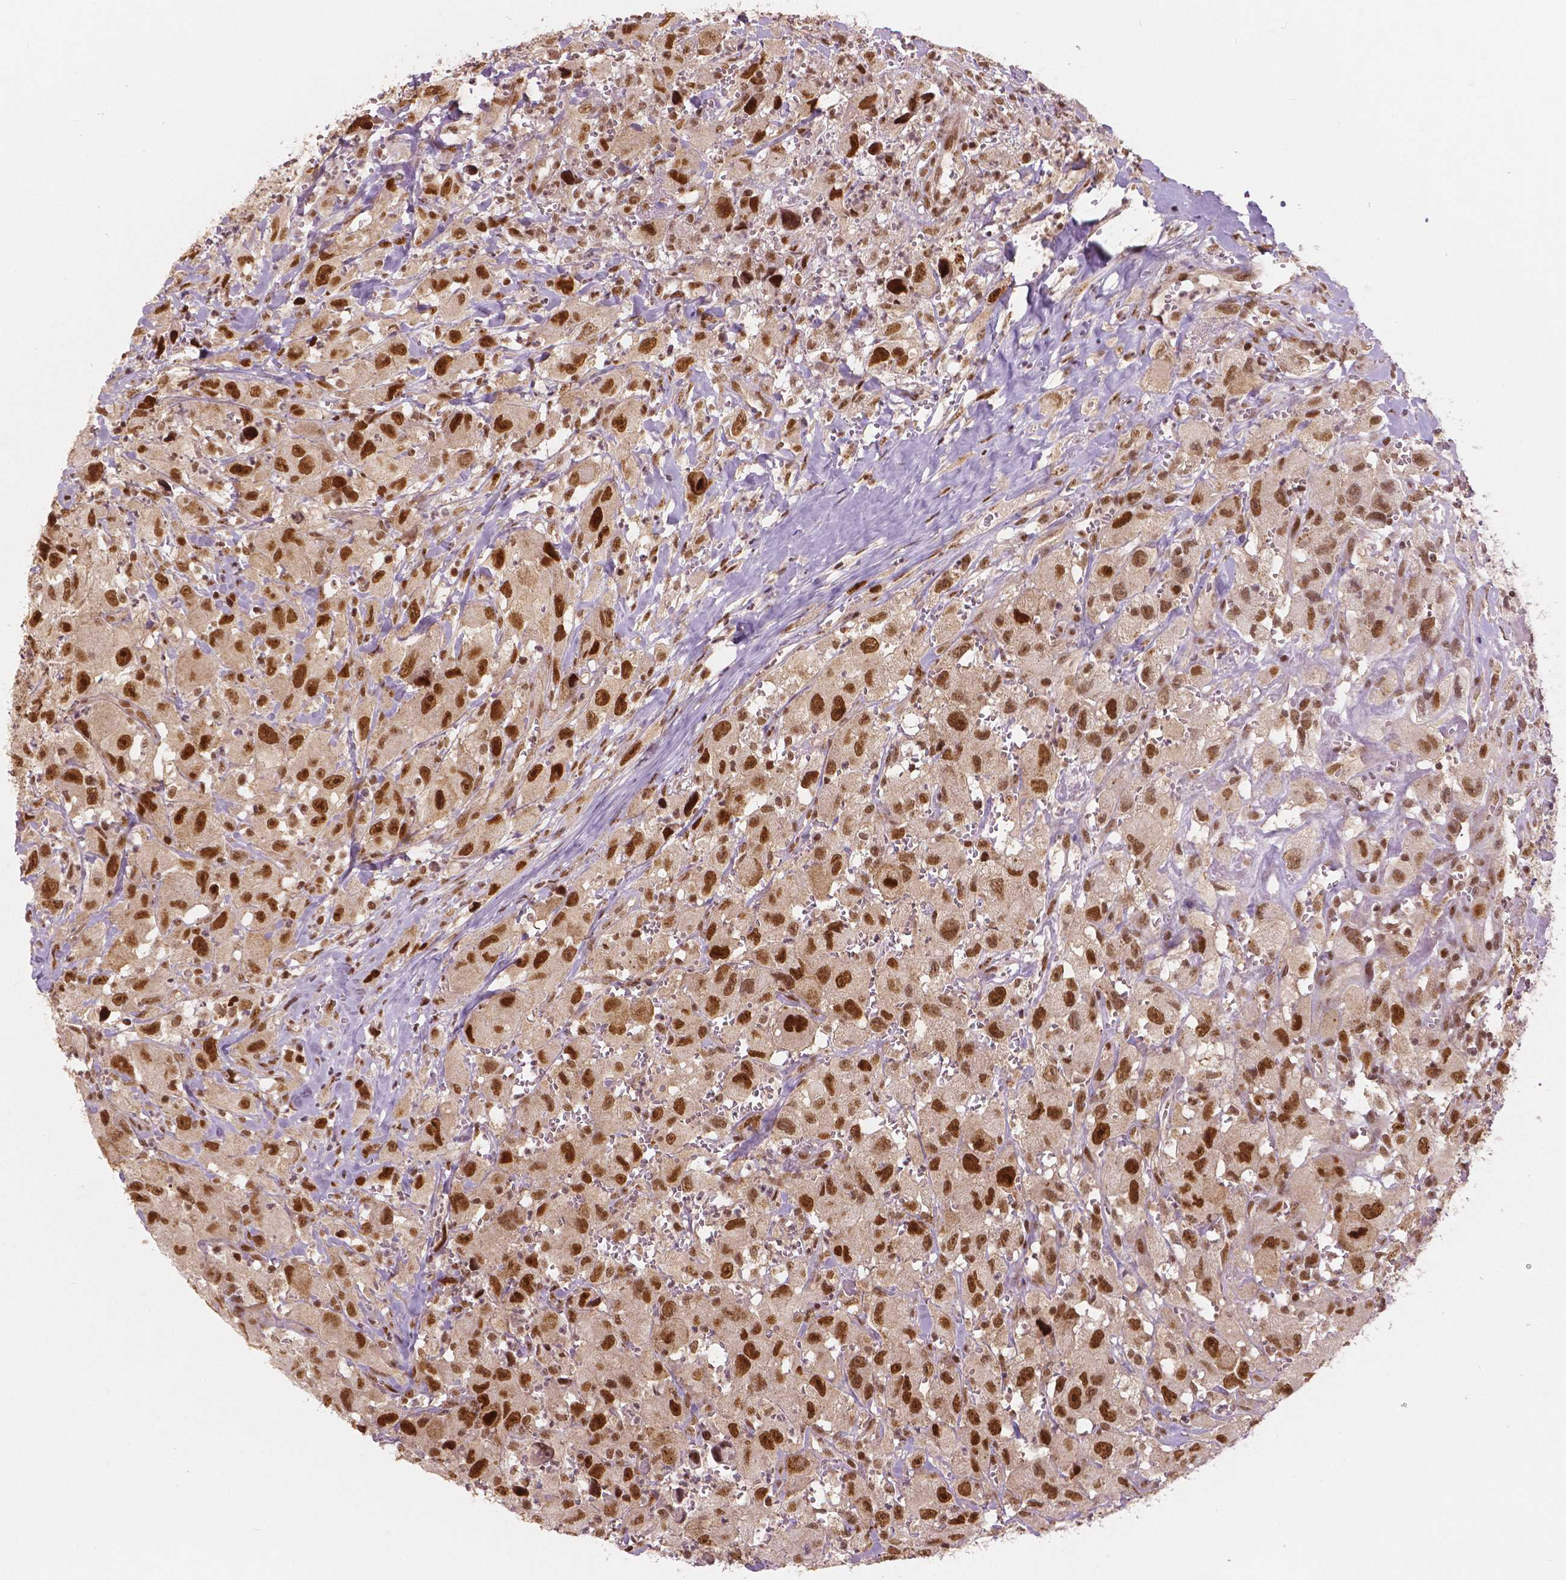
{"staining": {"intensity": "strong", "quantity": ">75%", "location": "nuclear"}, "tissue": "head and neck cancer", "cell_type": "Tumor cells", "image_type": "cancer", "snomed": [{"axis": "morphology", "description": "Squamous cell carcinoma, NOS"}, {"axis": "morphology", "description": "Squamous cell carcinoma, metastatic, NOS"}, {"axis": "topography", "description": "Oral tissue"}, {"axis": "topography", "description": "Head-Neck"}], "caption": "A brown stain labels strong nuclear expression of a protein in metastatic squamous cell carcinoma (head and neck) tumor cells. The staining is performed using DAB (3,3'-diaminobenzidine) brown chromogen to label protein expression. The nuclei are counter-stained blue using hematoxylin.", "gene": "NSD2", "patient": {"sex": "female", "age": 85}}